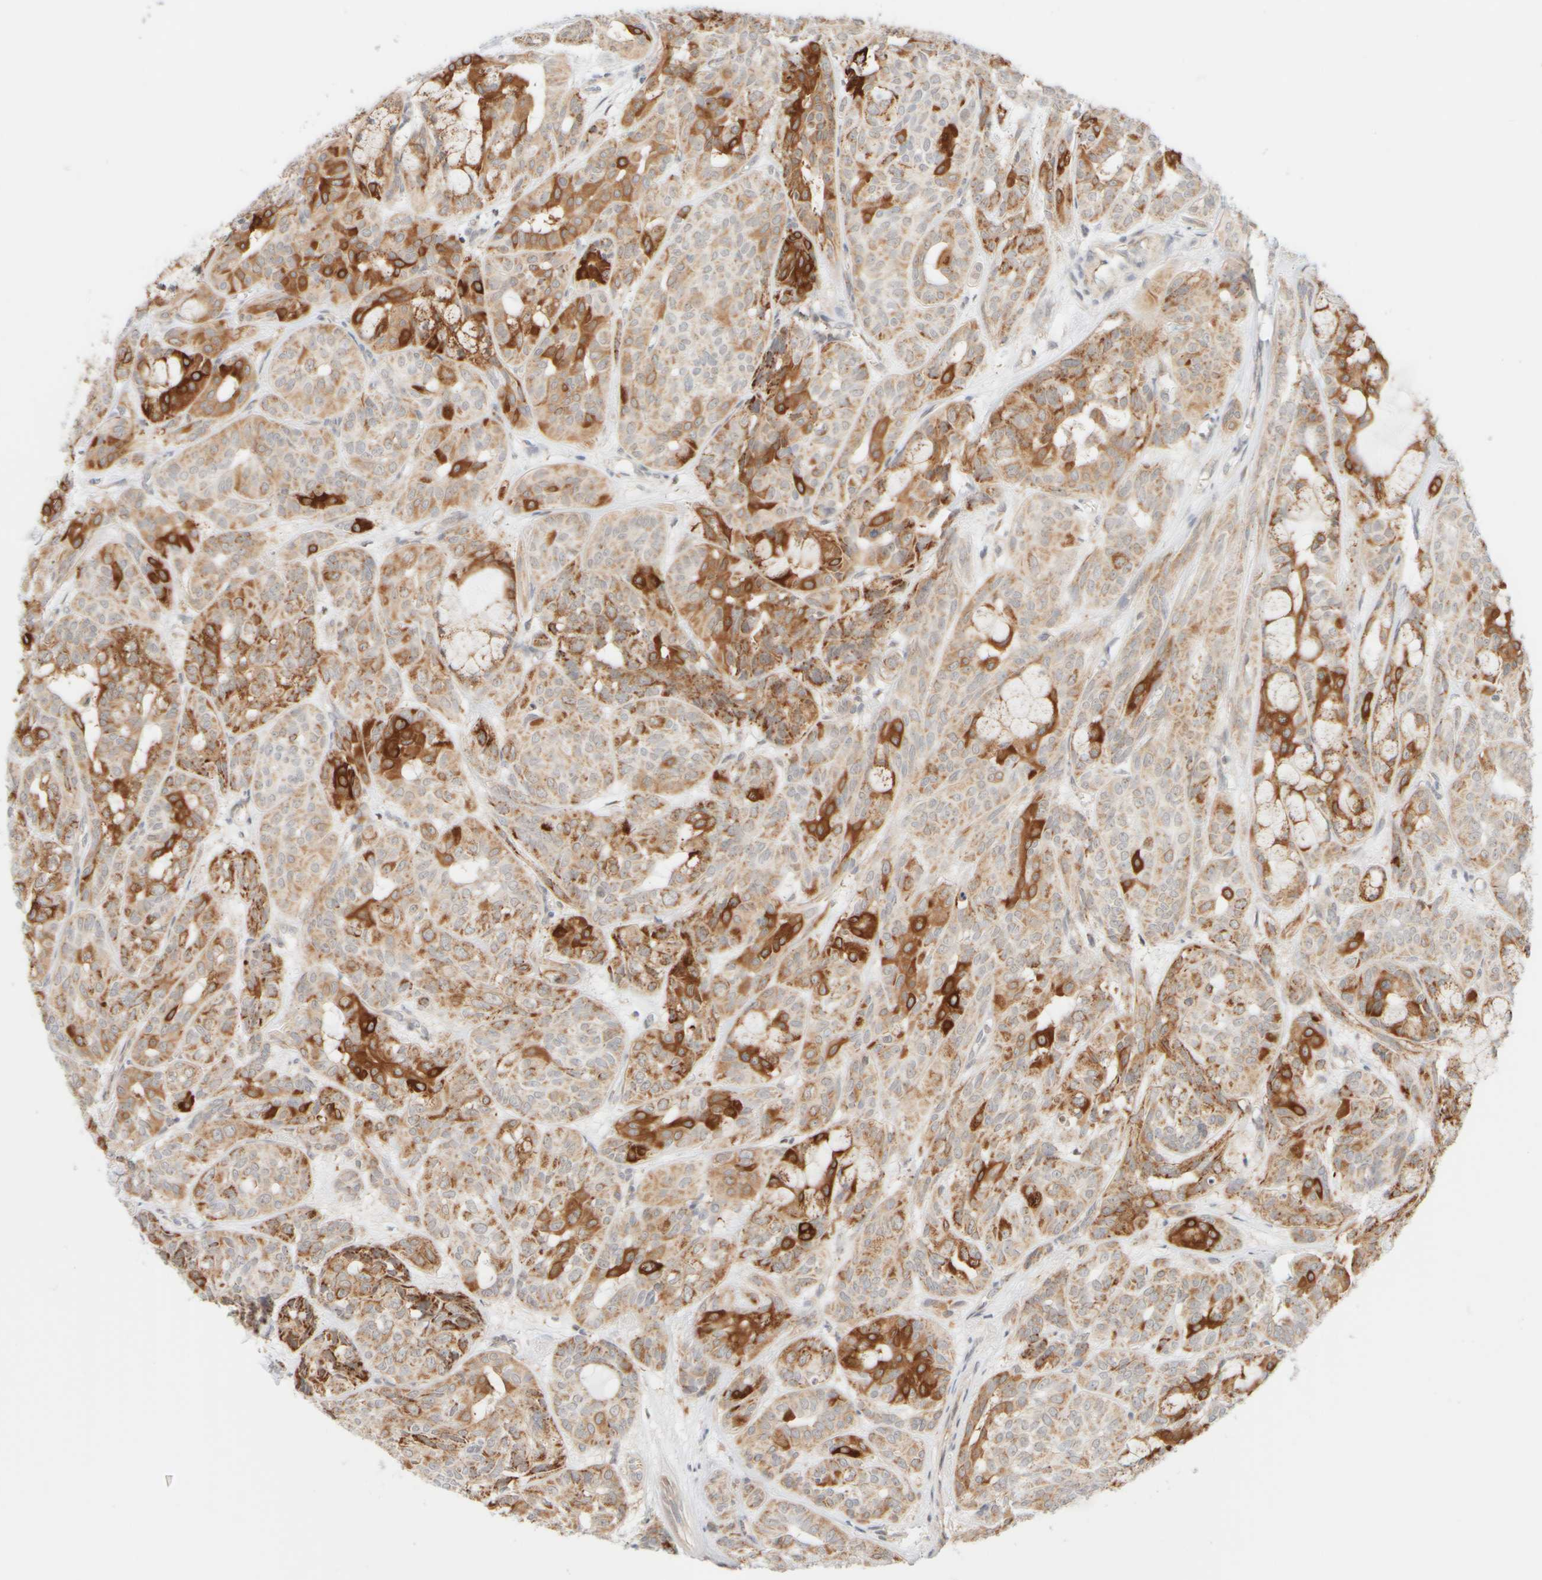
{"staining": {"intensity": "moderate", "quantity": ">75%", "location": "cytoplasmic/membranous"}, "tissue": "head and neck cancer", "cell_type": "Tumor cells", "image_type": "cancer", "snomed": [{"axis": "morphology", "description": "Adenocarcinoma, NOS"}, {"axis": "topography", "description": "Salivary gland, NOS"}, {"axis": "topography", "description": "Head-Neck"}], "caption": "The photomicrograph shows staining of head and neck cancer (adenocarcinoma), revealing moderate cytoplasmic/membranous protein expression (brown color) within tumor cells. (Brightfield microscopy of DAB IHC at high magnification).", "gene": "PPM1K", "patient": {"sex": "female", "age": 76}}